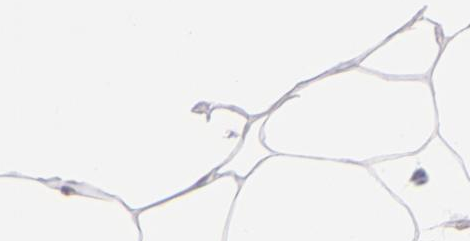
{"staining": {"intensity": "negative", "quantity": "none", "location": "none"}, "tissue": "adipose tissue", "cell_type": "Adipocytes", "image_type": "normal", "snomed": [{"axis": "morphology", "description": "Normal tissue, NOS"}, {"axis": "morphology", "description": "Duct carcinoma"}, {"axis": "topography", "description": "Breast"}, {"axis": "topography", "description": "Adipose tissue"}], "caption": "This is an immunohistochemistry micrograph of normal adipose tissue. There is no staining in adipocytes.", "gene": "KCNAB2", "patient": {"sex": "female", "age": 37}}